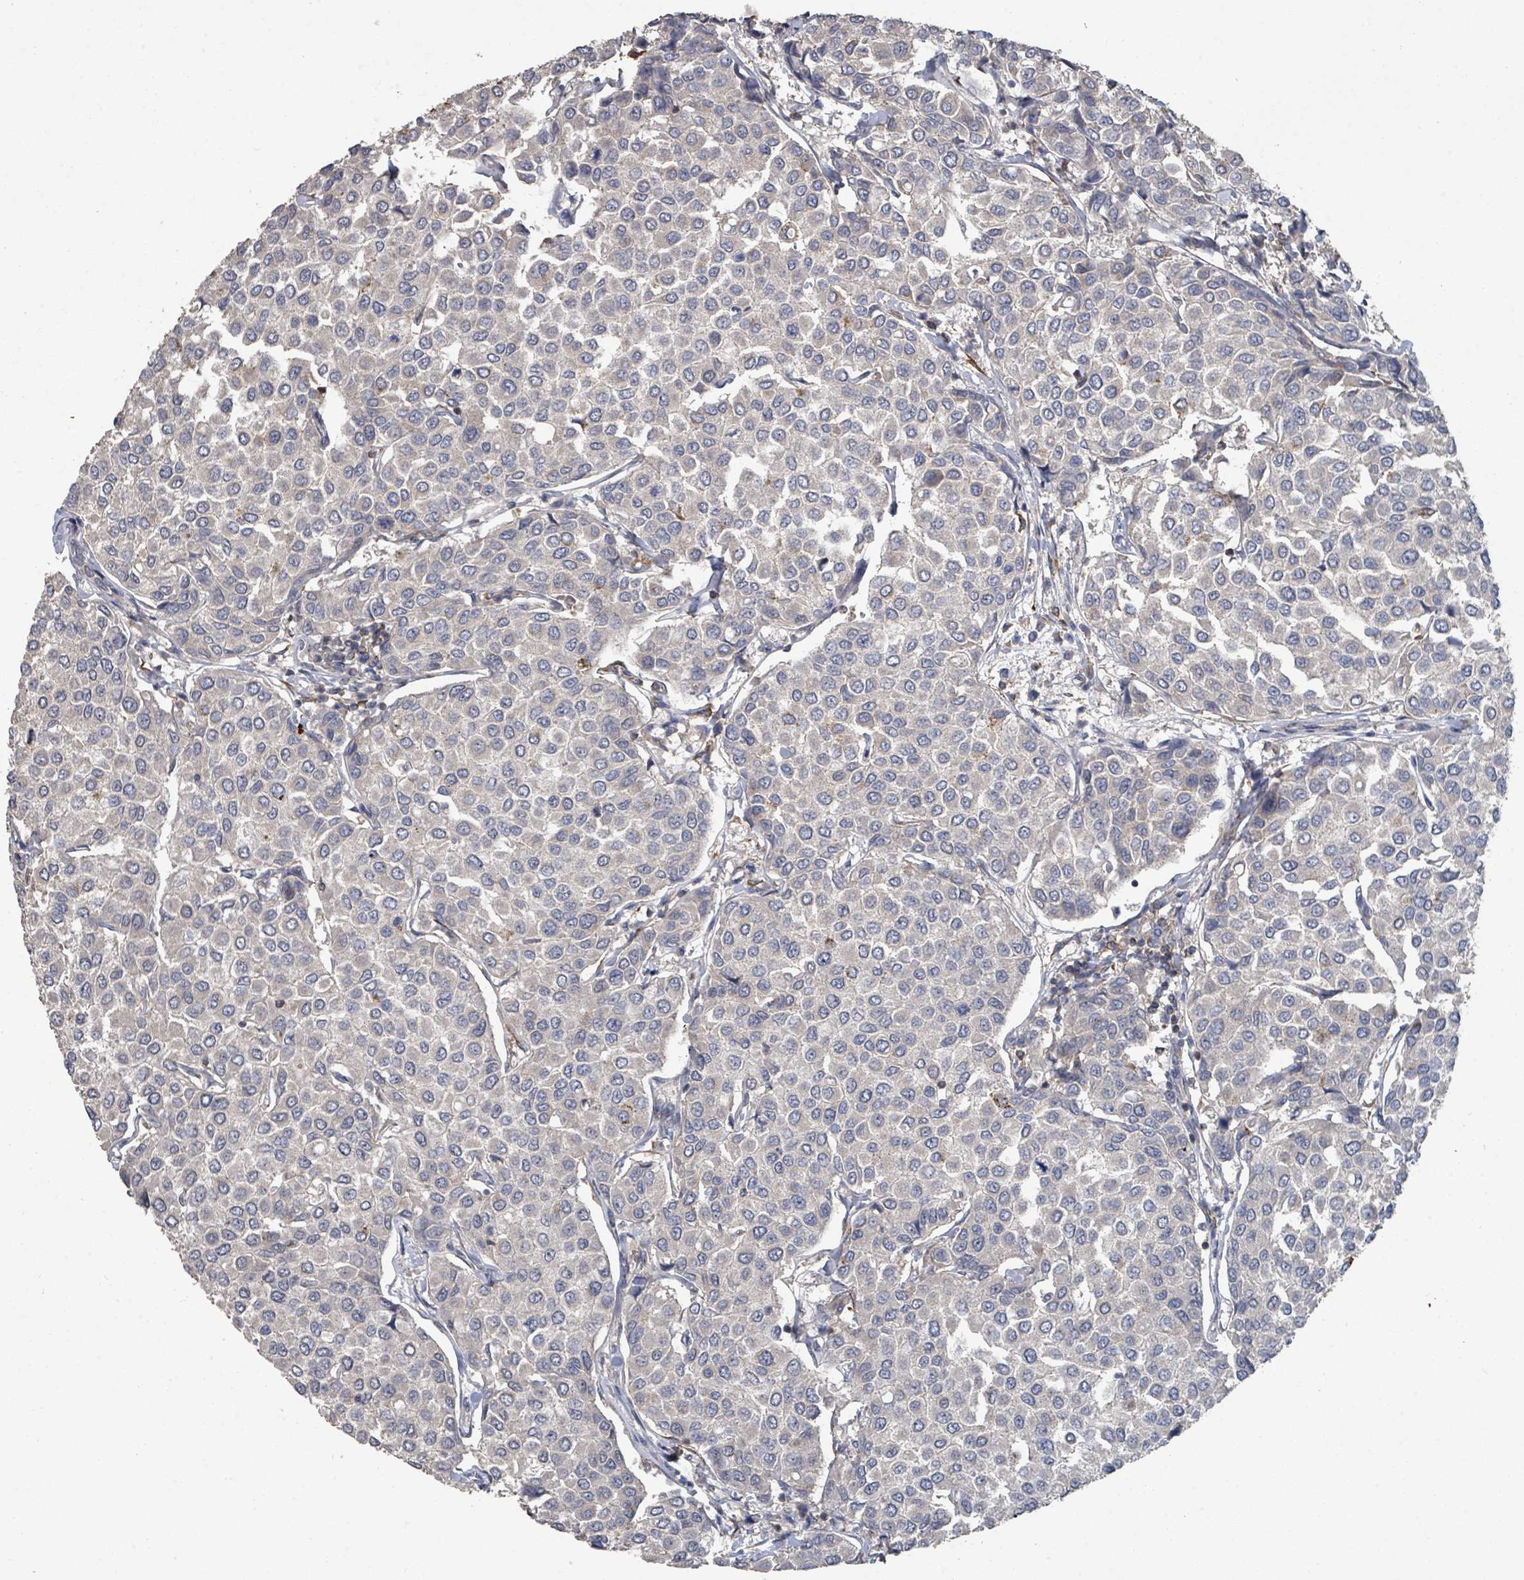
{"staining": {"intensity": "negative", "quantity": "none", "location": "none"}, "tissue": "breast cancer", "cell_type": "Tumor cells", "image_type": "cancer", "snomed": [{"axis": "morphology", "description": "Duct carcinoma"}, {"axis": "topography", "description": "Breast"}], "caption": "Immunohistochemistry of breast cancer (invasive ductal carcinoma) displays no expression in tumor cells.", "gene": "SLC9A7", "patient": {"sex": "female", "age": 55}}